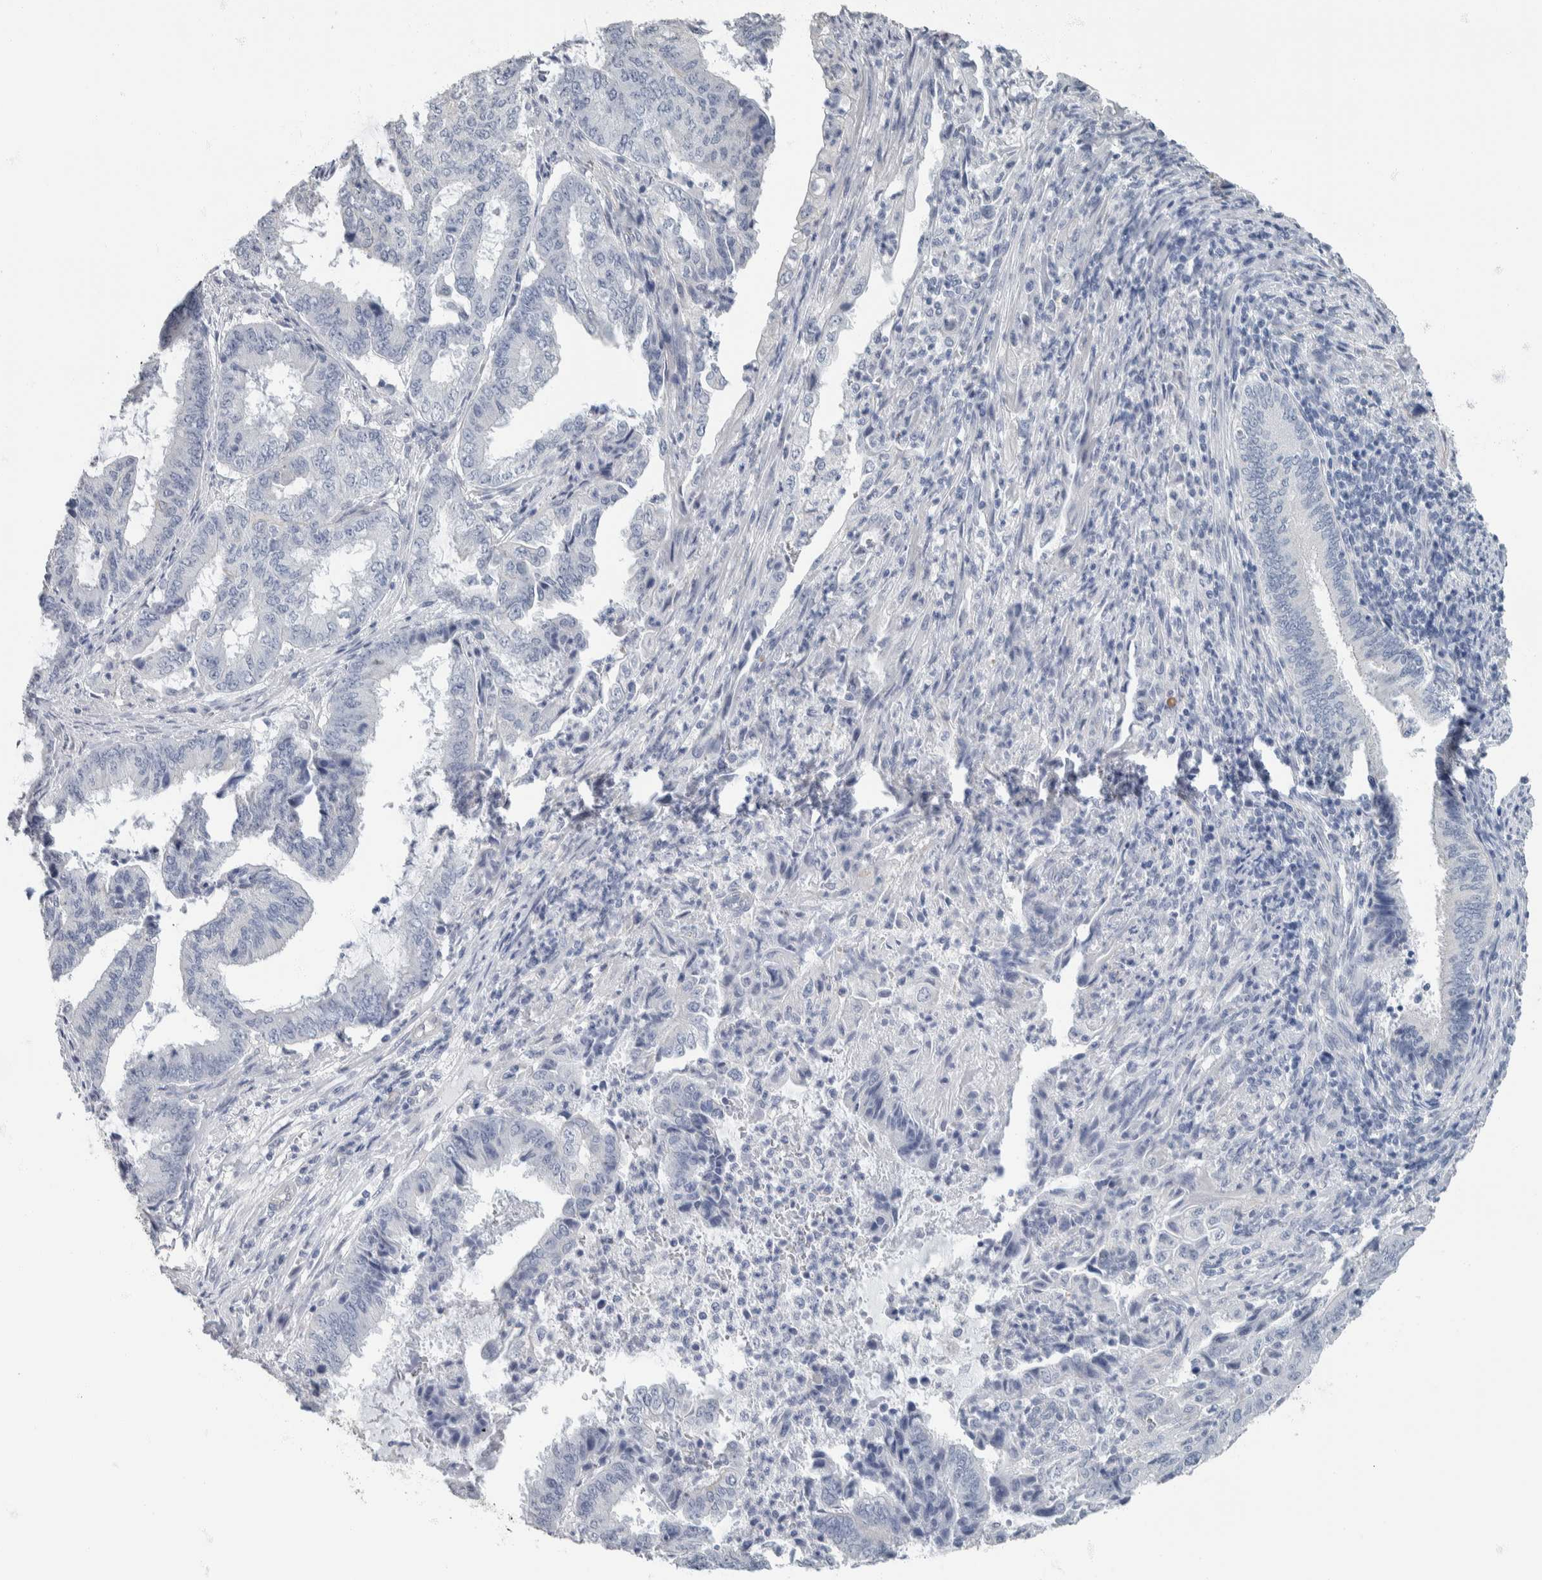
{"staining": {"intensity": "negative", "quantity": "none", "location": "none"}, "tissue": "endometrial cancer", "cell_type": "Tumor cells", "image_type": "cancer", "snomed": [{"axis": "morphology", "description": "Adenocarcinoma, NOS"}, {"axis": "topography", "description": "Endometrium"}], "caption": "Human endometrial cancer stained for a protein using immunohistochemistry exhibits no positivity in tumor cells.", "gene": "NEFM", "patient": {"sex": "female", "age": 51}}